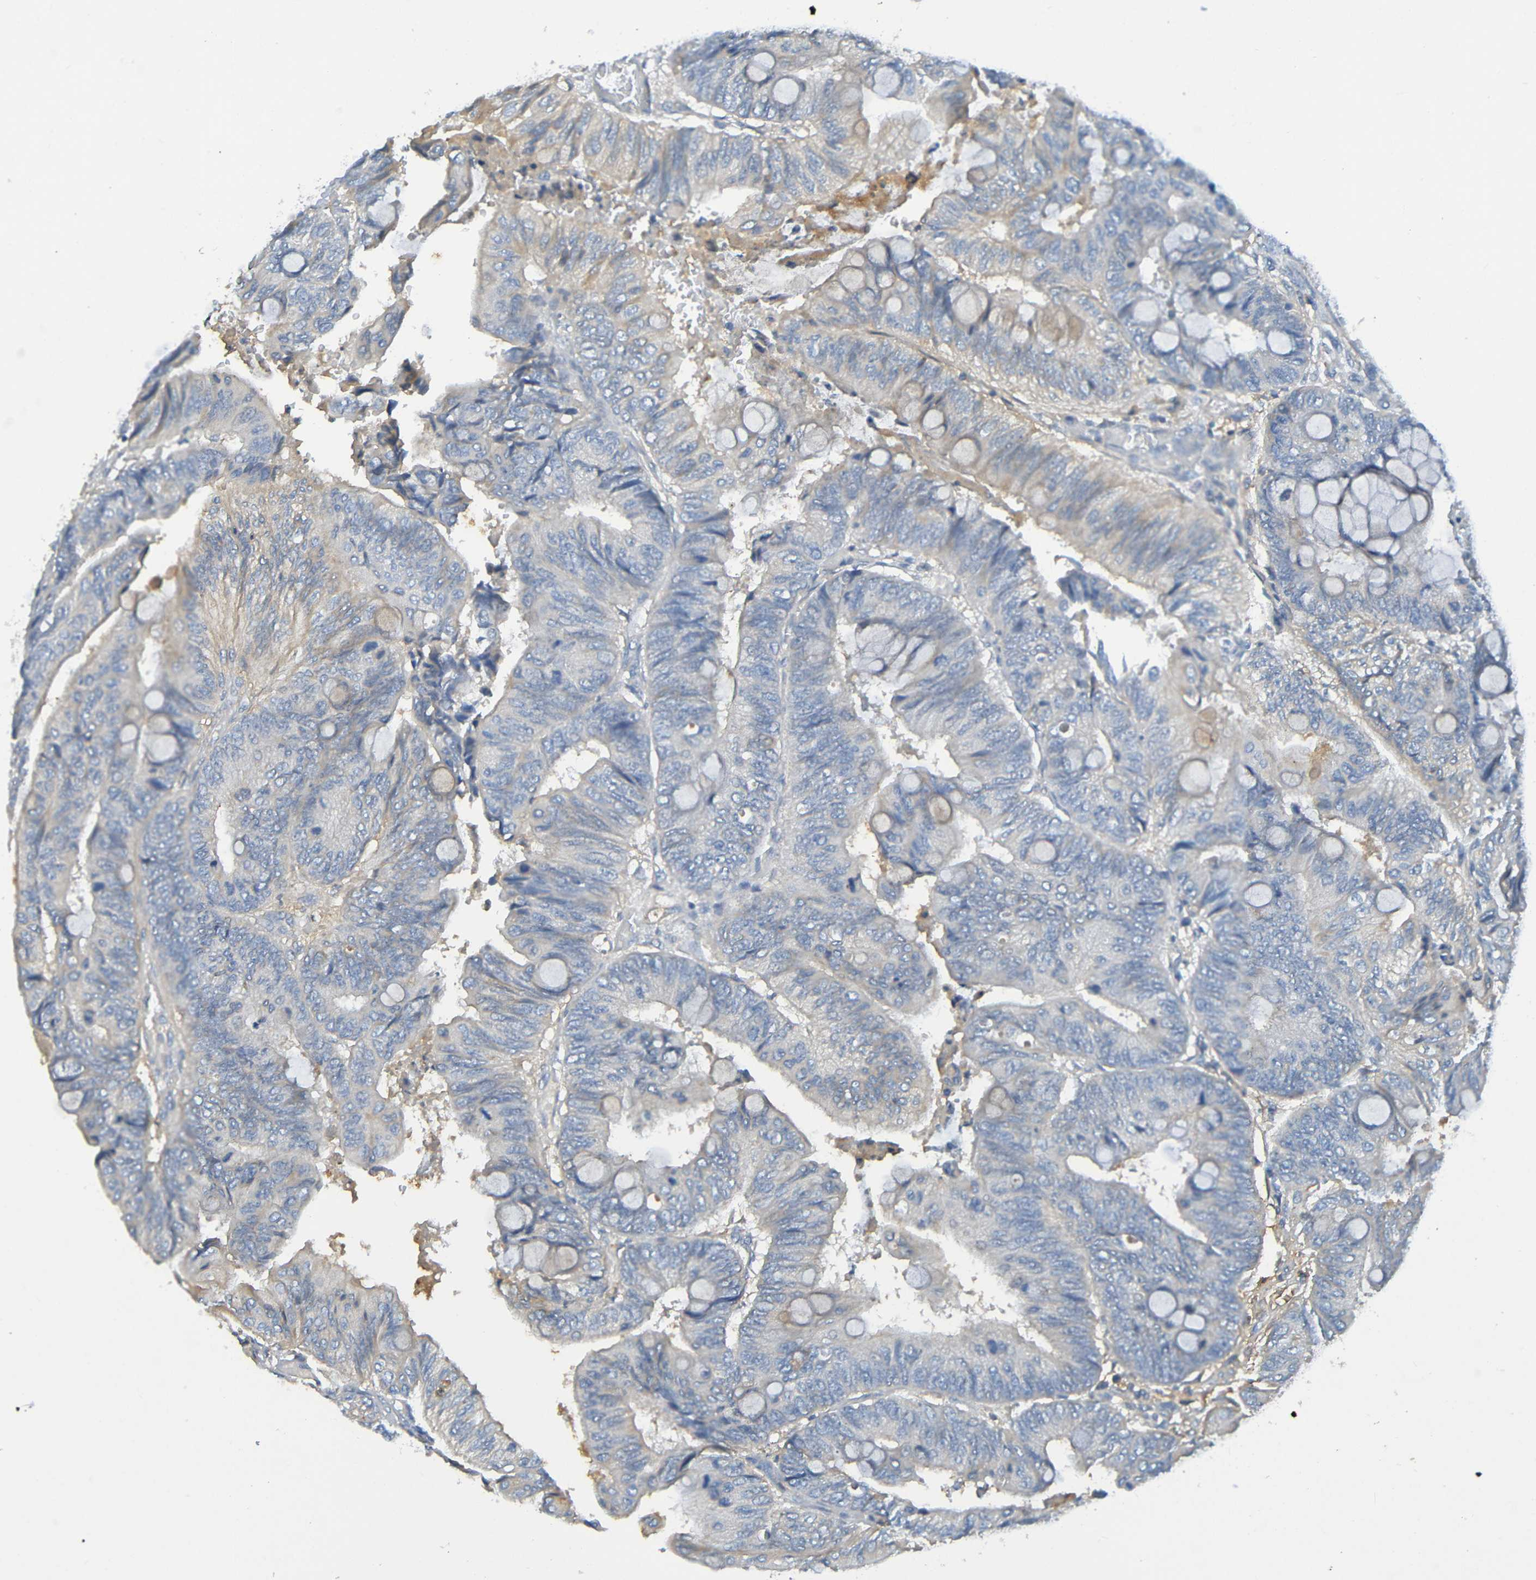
{"staining": {"intensity": "weak", "quantity": "<25%", "location": "cytoplasmic/membranous"}, "tissue": "colorectal cancer", "cell_type": "Tumor cells", "image_type": "cancer", "snomed": [{"axis": "morphology", "description": "Normal tissue, NOS"}, {"axis": "morphology", "description": "Adenocarcinoma, NOS"}, {"axis": "topography", "description": "Rectum"}, {"axis": "topography", "description": "Peripheral nerve tissue"}], "caption": "Tumor cells are negative for brown protein staining in colorectal cancer. (Stains: DAB immunohistochemistry with hematoxylin counter stain, Microscopy: brightfield microscopy at high magnification).", "gene": "C1QA", "patient": {"sex": "male", "age": 92}}